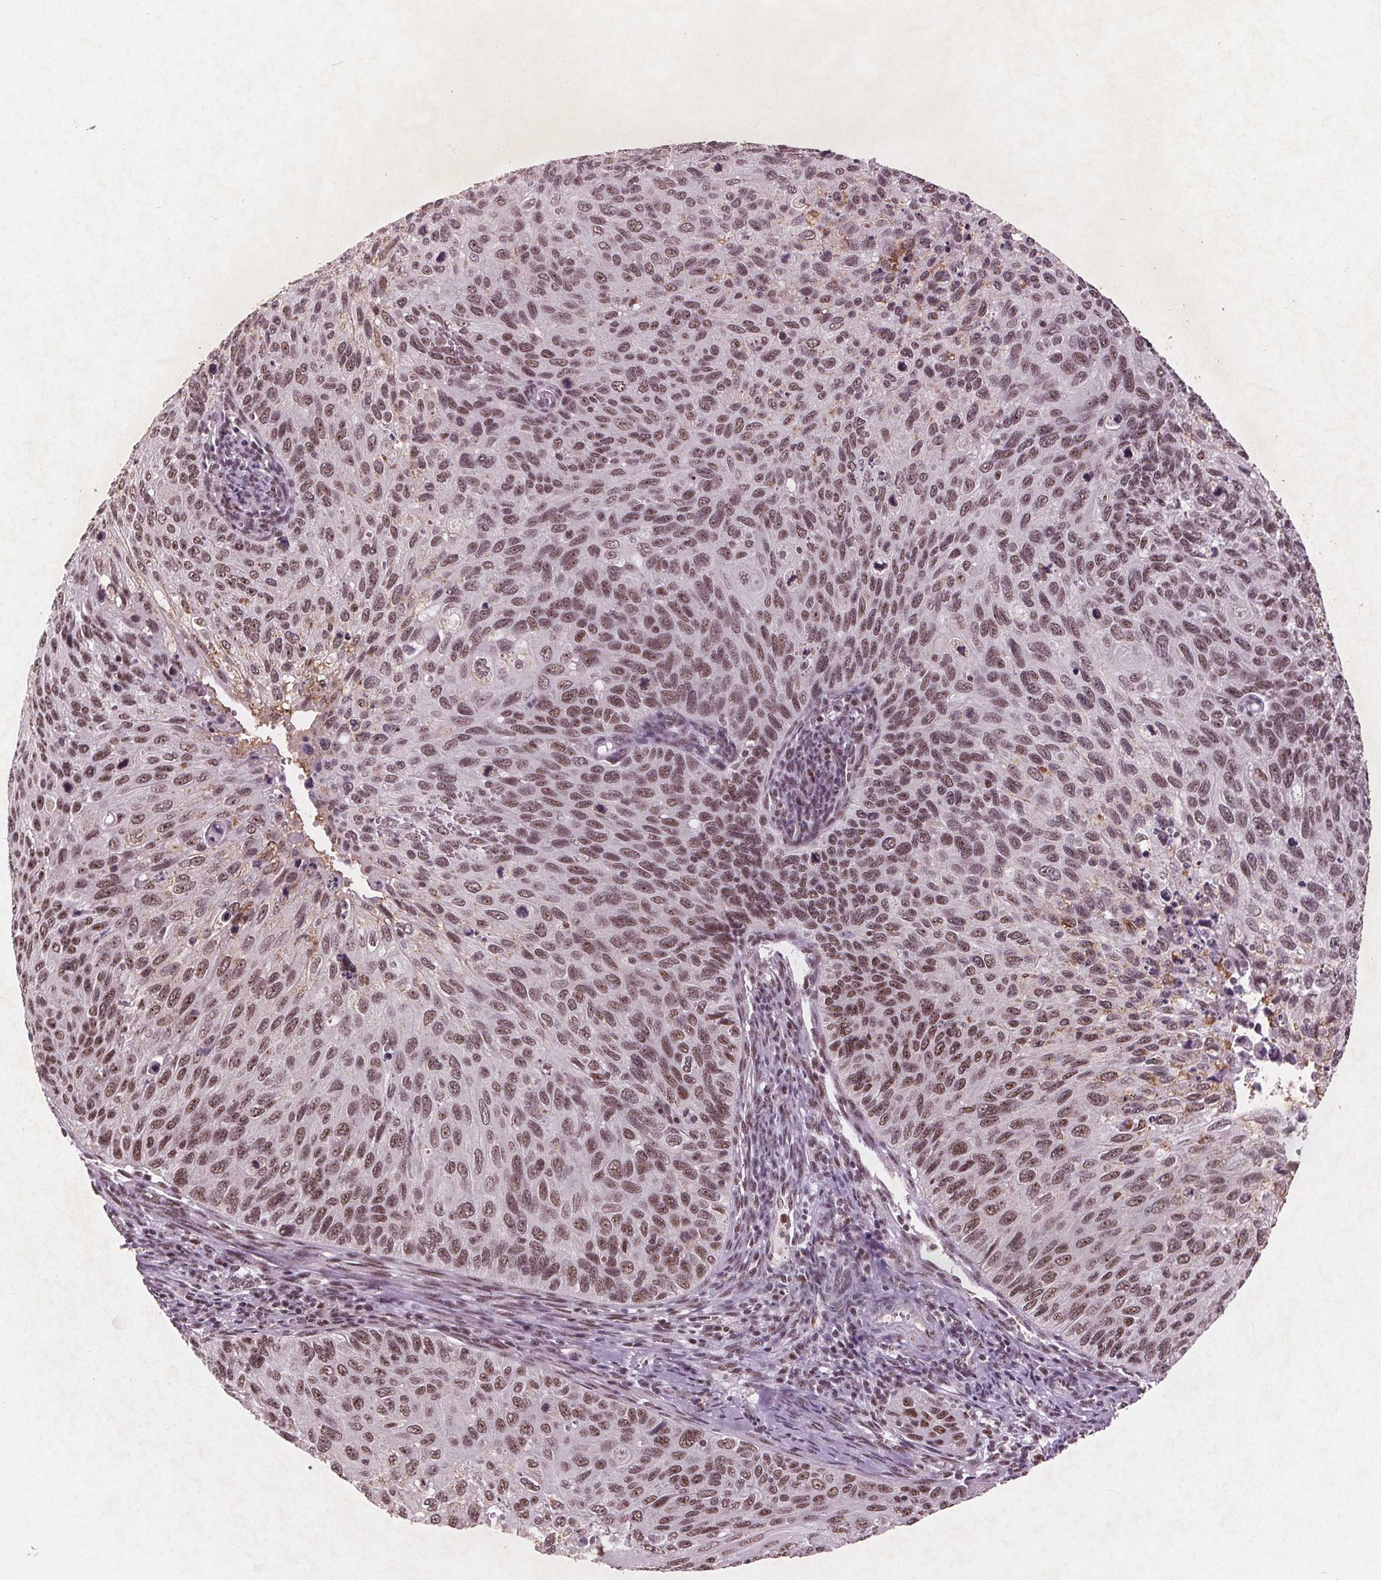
{"staining": {"intensity": "moderate", "quantity": ">75%", "location": "nuclear"}, "tissue": "cervical cancer", "cell_type": "Tumor cells", "image_type": "cancer", "snomed": [{"axis": "morphology", "description": "Squamous cell carcinoma, NOS"}, {"axis": "topography", "description": "Cervix"}], "caption": "Immunohistochemical staining of human squamous cell carcinoma (cervical) exhibits medium levels of moderate nuclear positivity in about >75% of tumor cells. The staining was performed using DAB (3,3'-diaminobenzidine) to visualize the protein expression in brown, while the nuclei were stained in blue with hematoxylin (Magnification: 20x).", "gene": "RPS6KA2", "patient": {"sex": "female", "age": 70}}